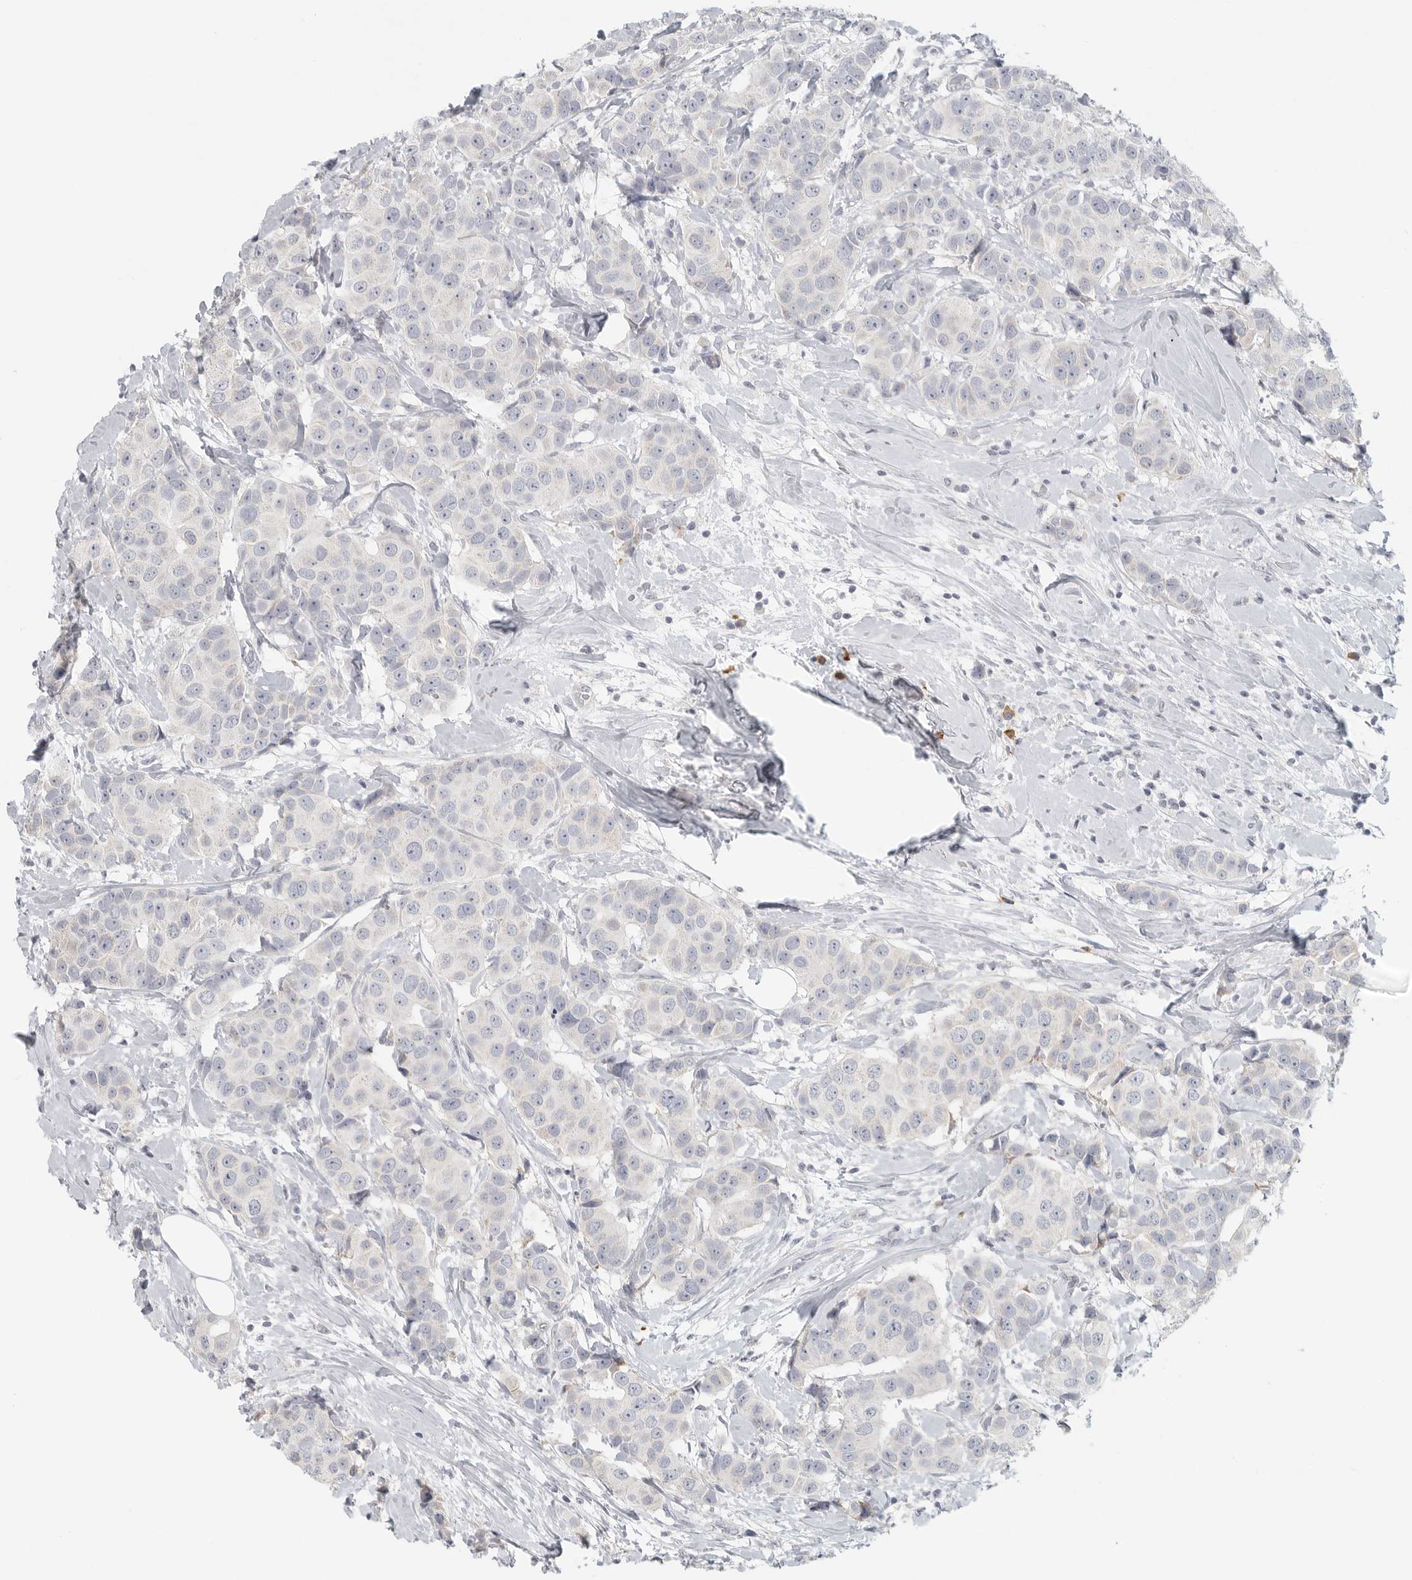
{"staining": {"intensity": "negative", "quantity": "none", "location": "none"}, "tissue": "breast cancer", "cell_type": "Tumor cells", "image_type": "cancer", "snomed": [{"axis": "morphology", "description": "Normal tissue, NOS"}, {"axis": "morphology", "description": "Duct carcinoma"}, {"axis": "topography", "description": "Breast"}], "caption": "The image displays no staining of tumor cells in invasive ductal carcinoma (breast).", "gene": "SLC25A36", "patient": {"sex": "female", "age": 39}}